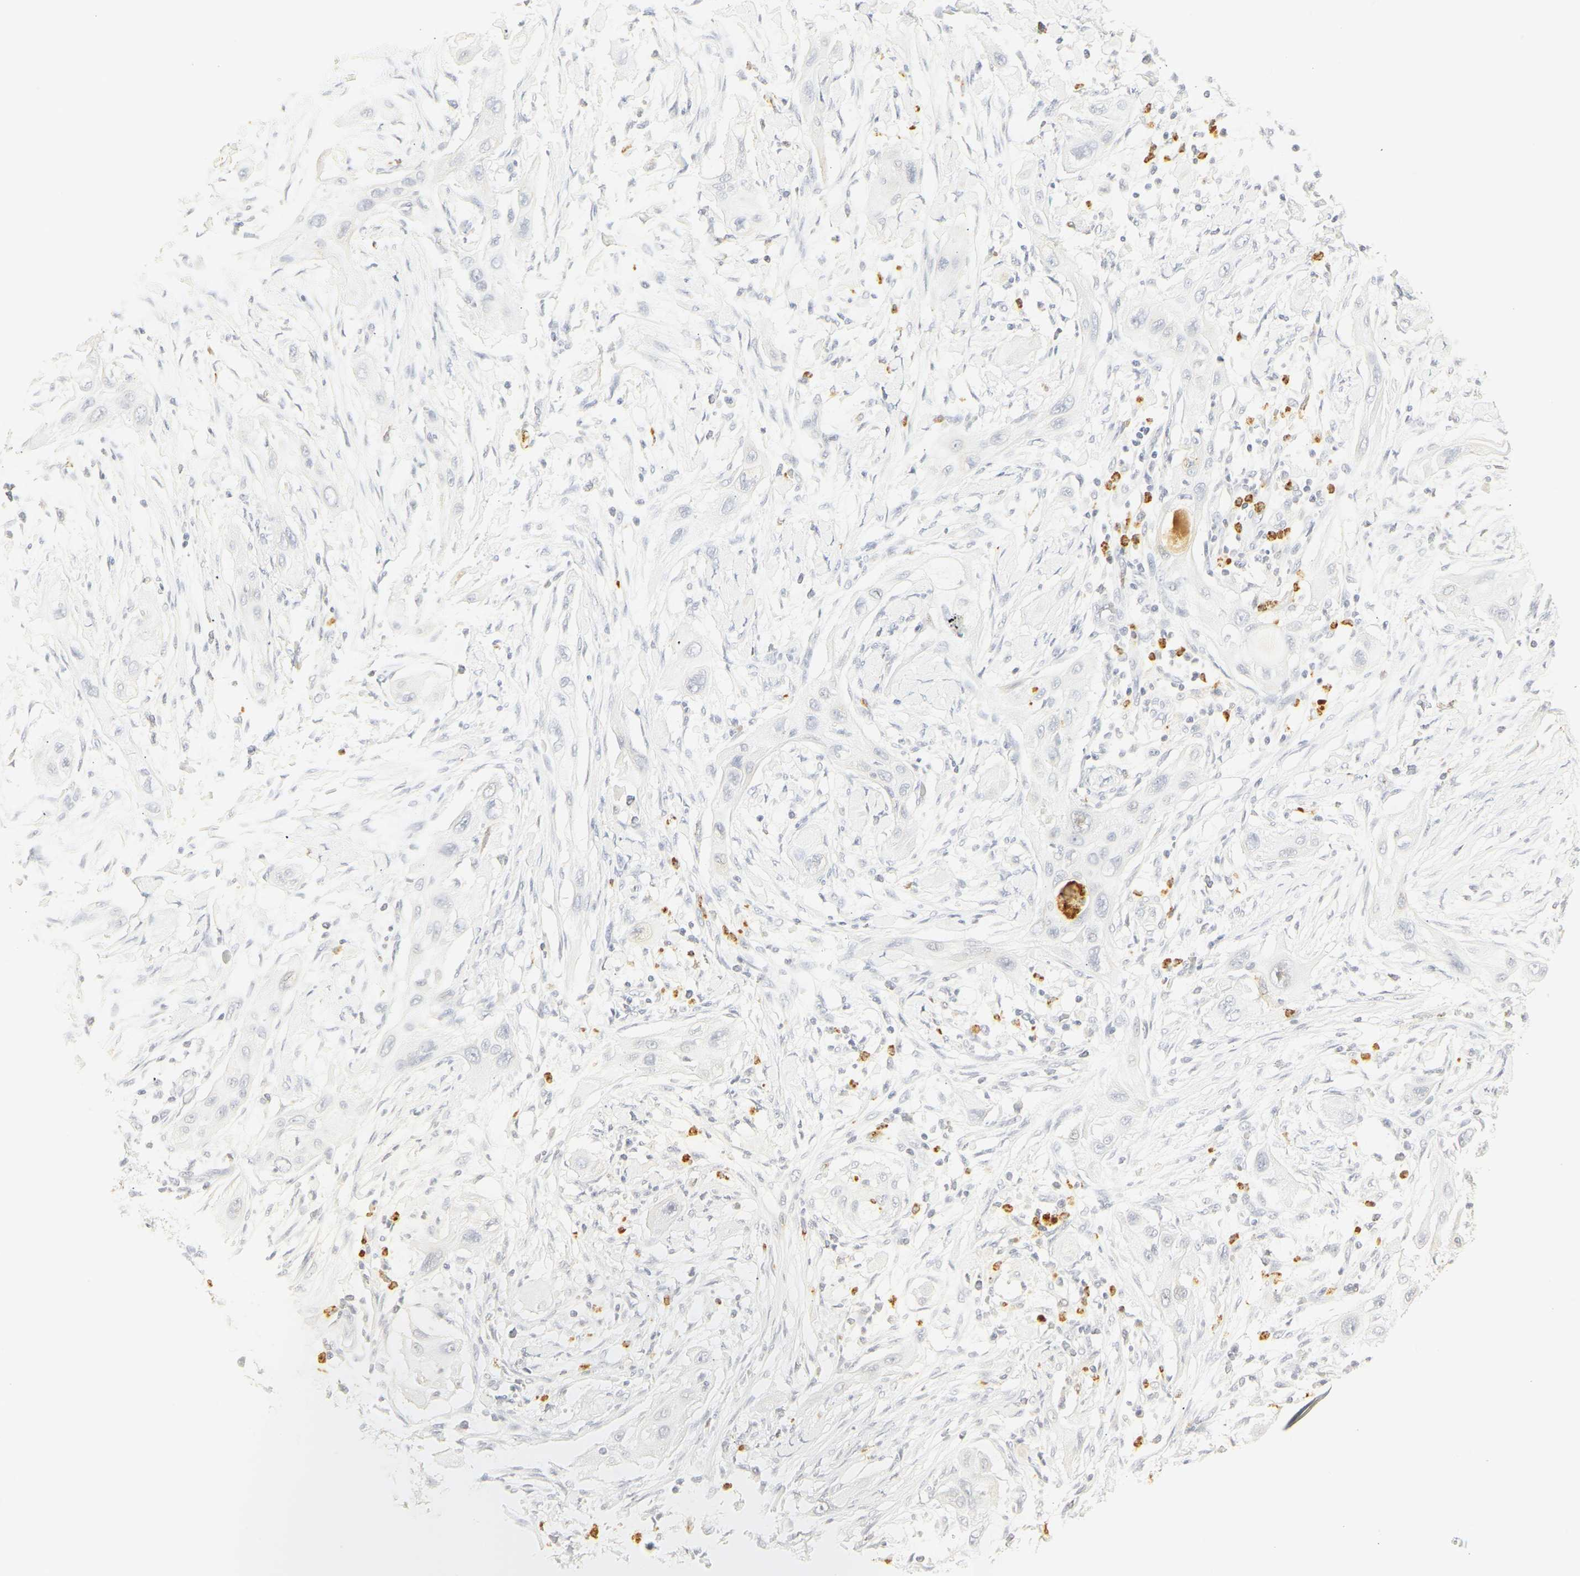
{"staining": {"intensity": "negative", "quantity": "none", "location": "none"}, "tissue": "lung cancer", "cell_type": "Tumor cells", "image_type": "cancer", "snomed": [{"axis": "morphology", "description": "Squamous cell carcinoma, NOS"}, {"axis": "topography", "description": "Lung"}], "caption": "Immunohistochemistry (IHC) photomicrograph of neoplastic tissue: lung cancer stained with DAB (3,3'-diaminobenzidine) exhibits no significant protein positivity in tumor cells.", "gene": "MPO", "patient": {"sex": "female", "age": 47}}